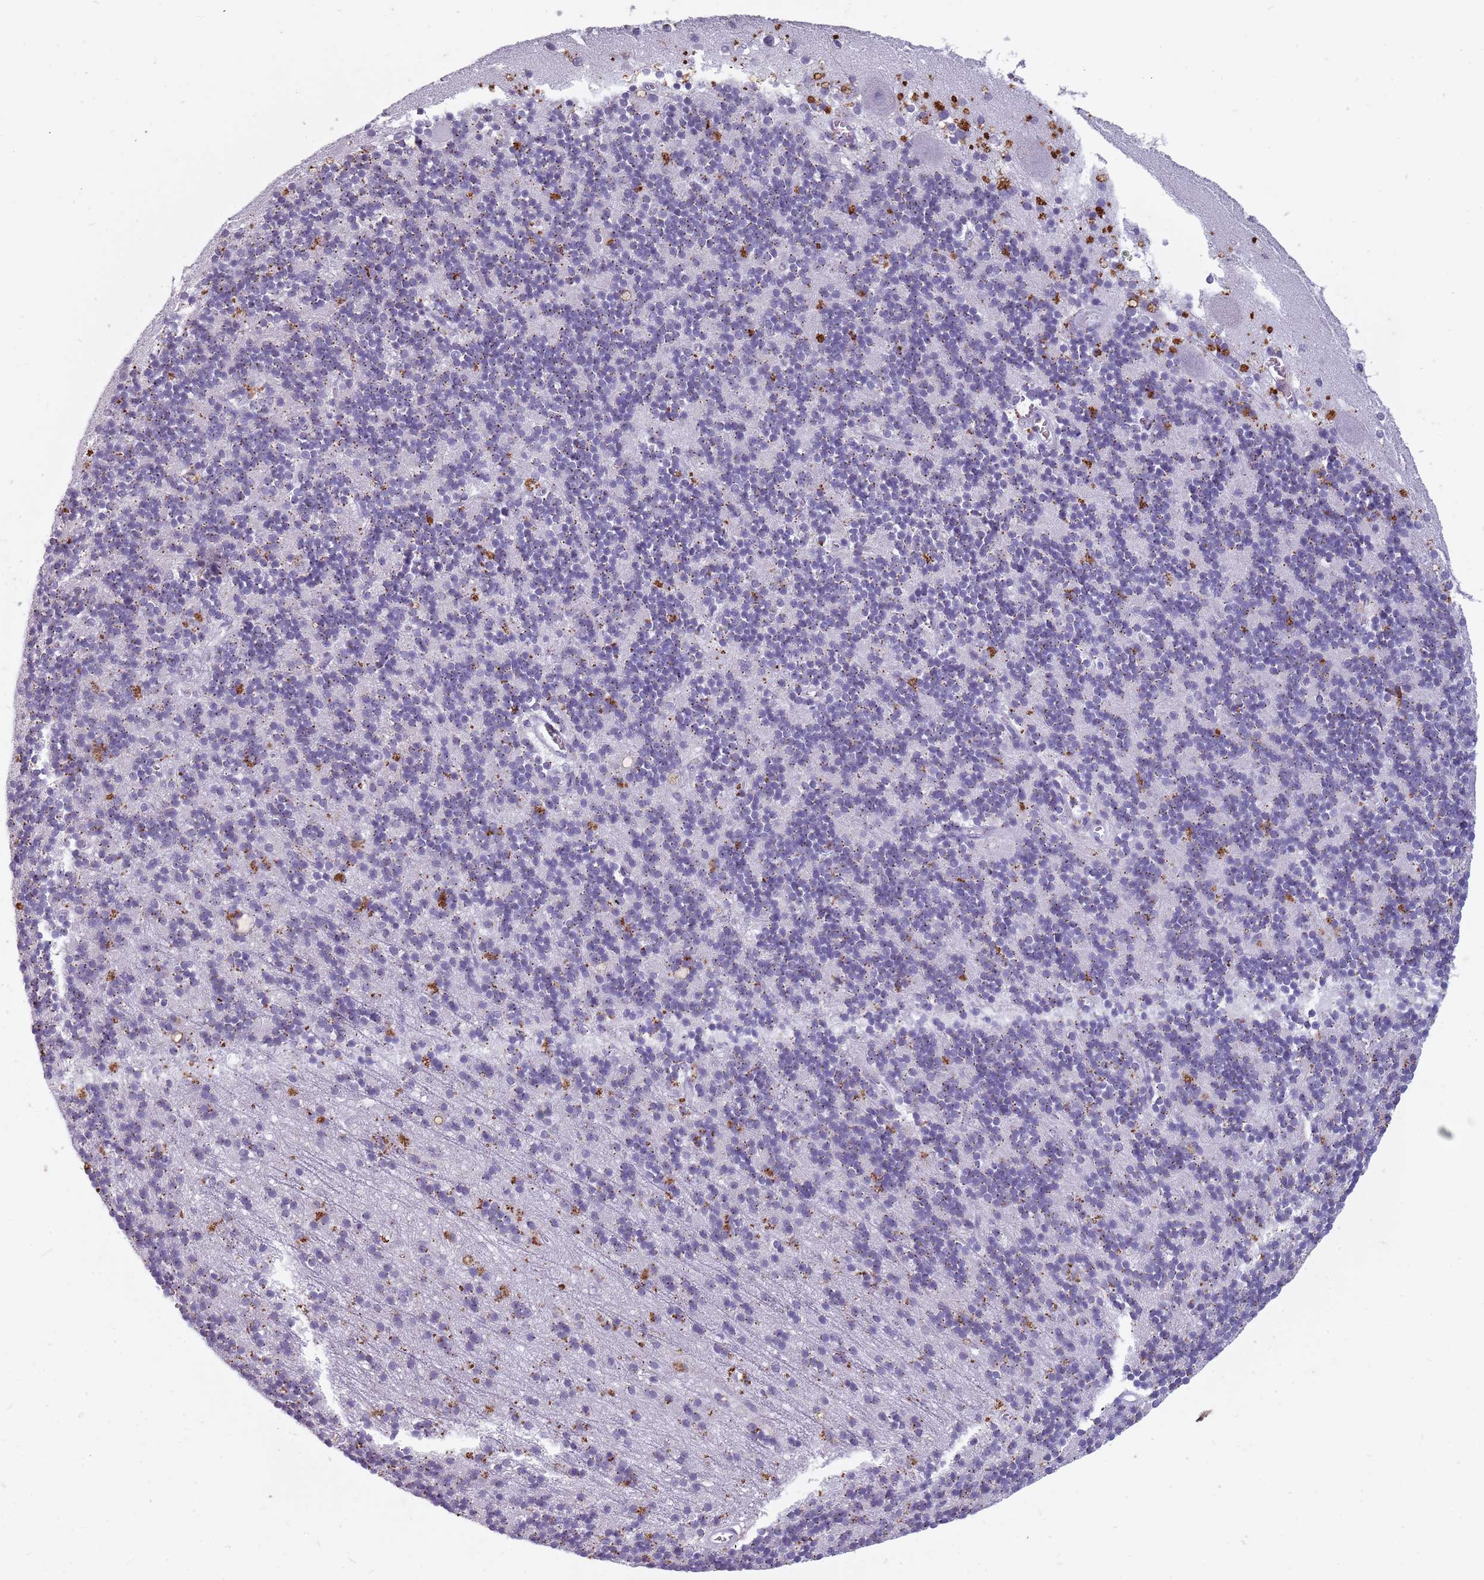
{"staining": {"intensity": "negative", "quantity": "none", "location": "none"}, "tissue": "cerebellum", "cell_type": "Cells in granular layer", "image_type": "normal", "snomed": [{"axis": "morphology", "description": "Normal tissue, NOS"}, {"axis": "topography", "description": "Cerebellum"}], "caption": "Immunohistochemistry image of benign cerebellum: cerebellum stained with DAB (3,3'-diaminobenzidine) reveals no significant protein expression in cells in granular layer.", "gene": "NEK6", "patient": {"sex": "male", "age": 54}}